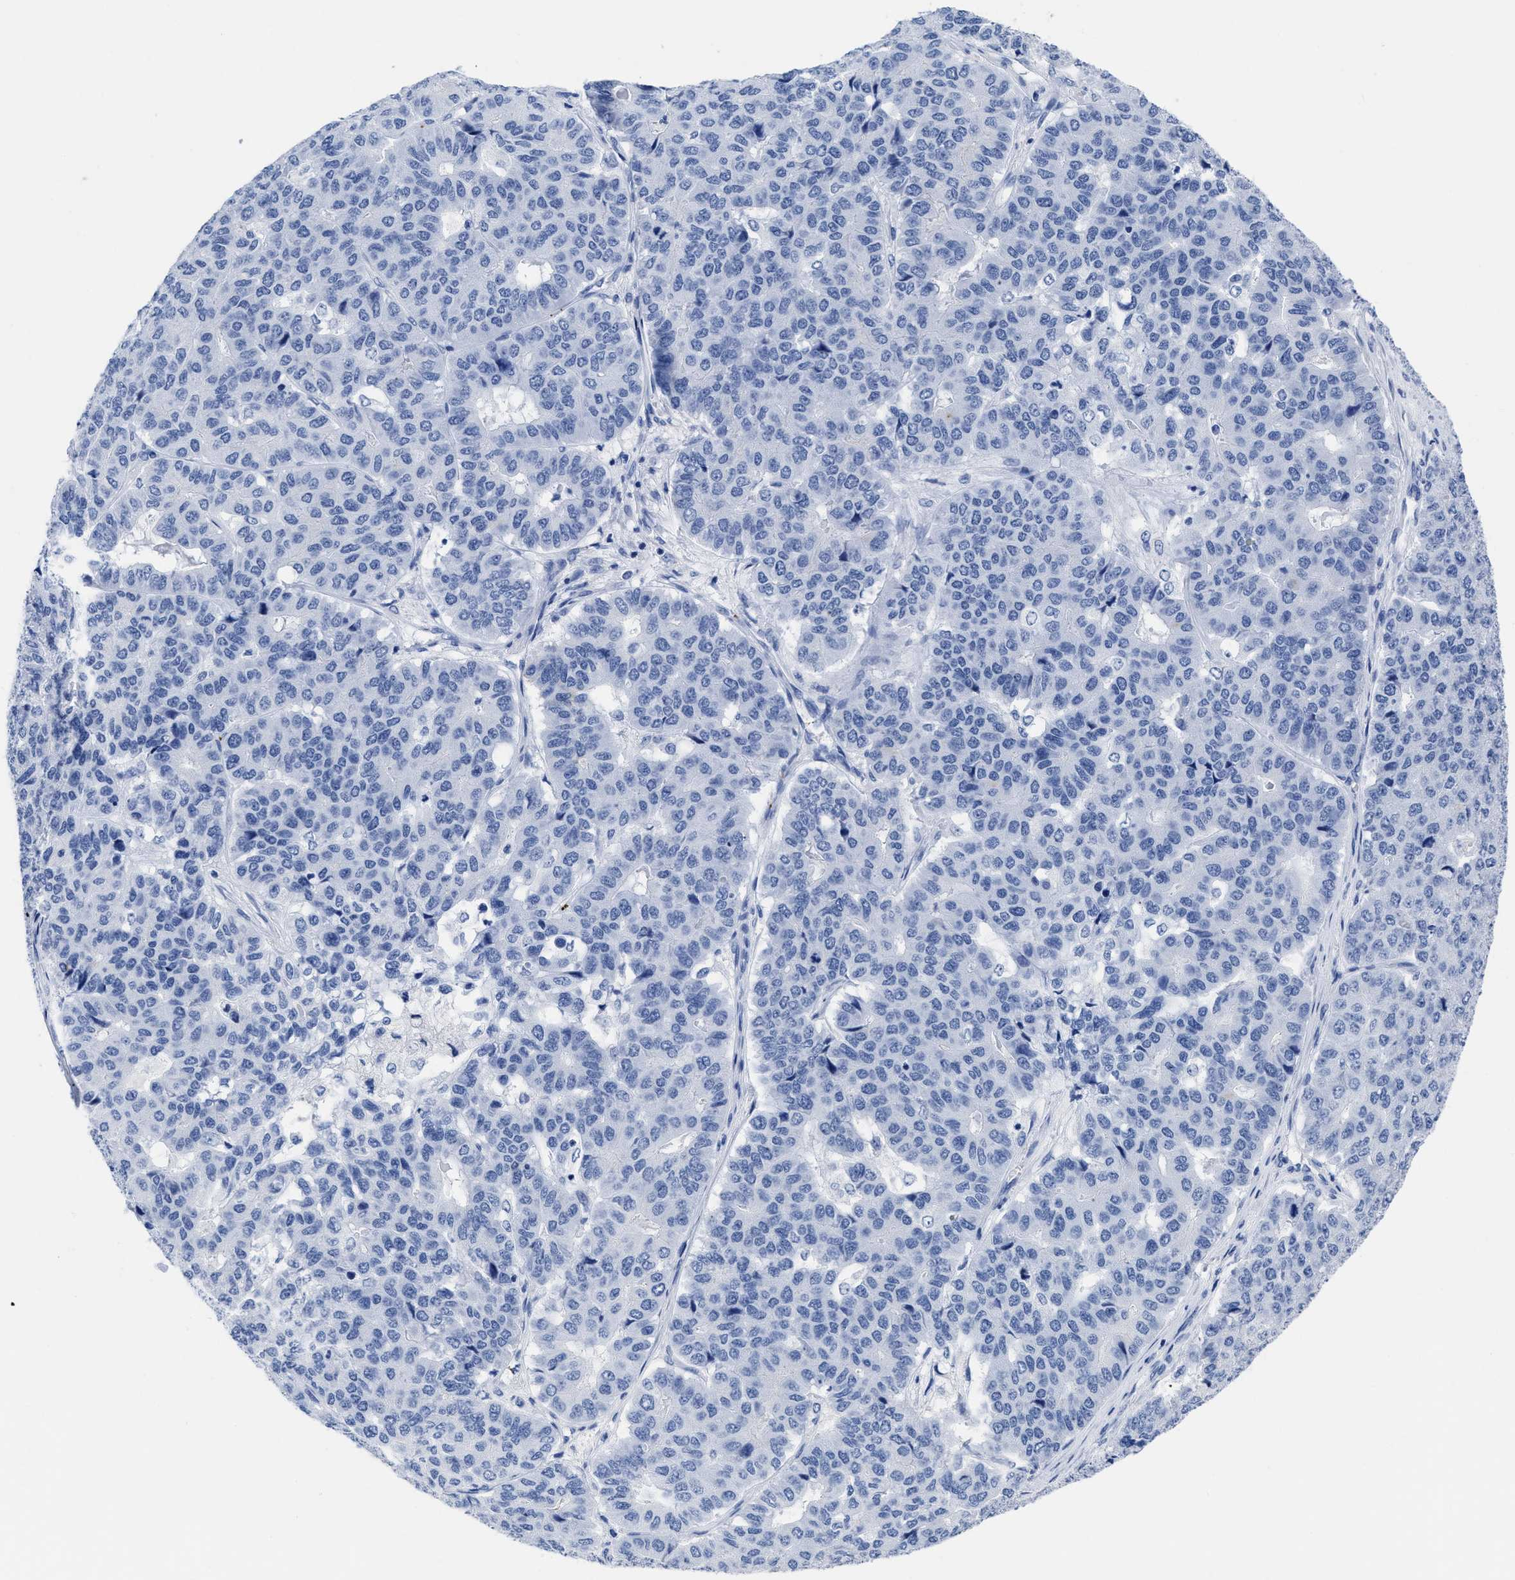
{"staining": {"intensity": "negative", "quantity": "none", "location": "none"}, "tissue": "pancreatic cancer", "cell_type": "Tumor cells", "image_type": "cancer", "snomed": [{"axis": "morphology", "description": "Adenocarcinoma, NOS"}, {"axis": "topography", "description": "Pancreas"}], "caption": "Immunohistochemistry of adenocarcinoma (pancreatic) shows no staining in tumor cells.", "gene": "TREML1", "patient": {"sex": "male", "age": 50}}